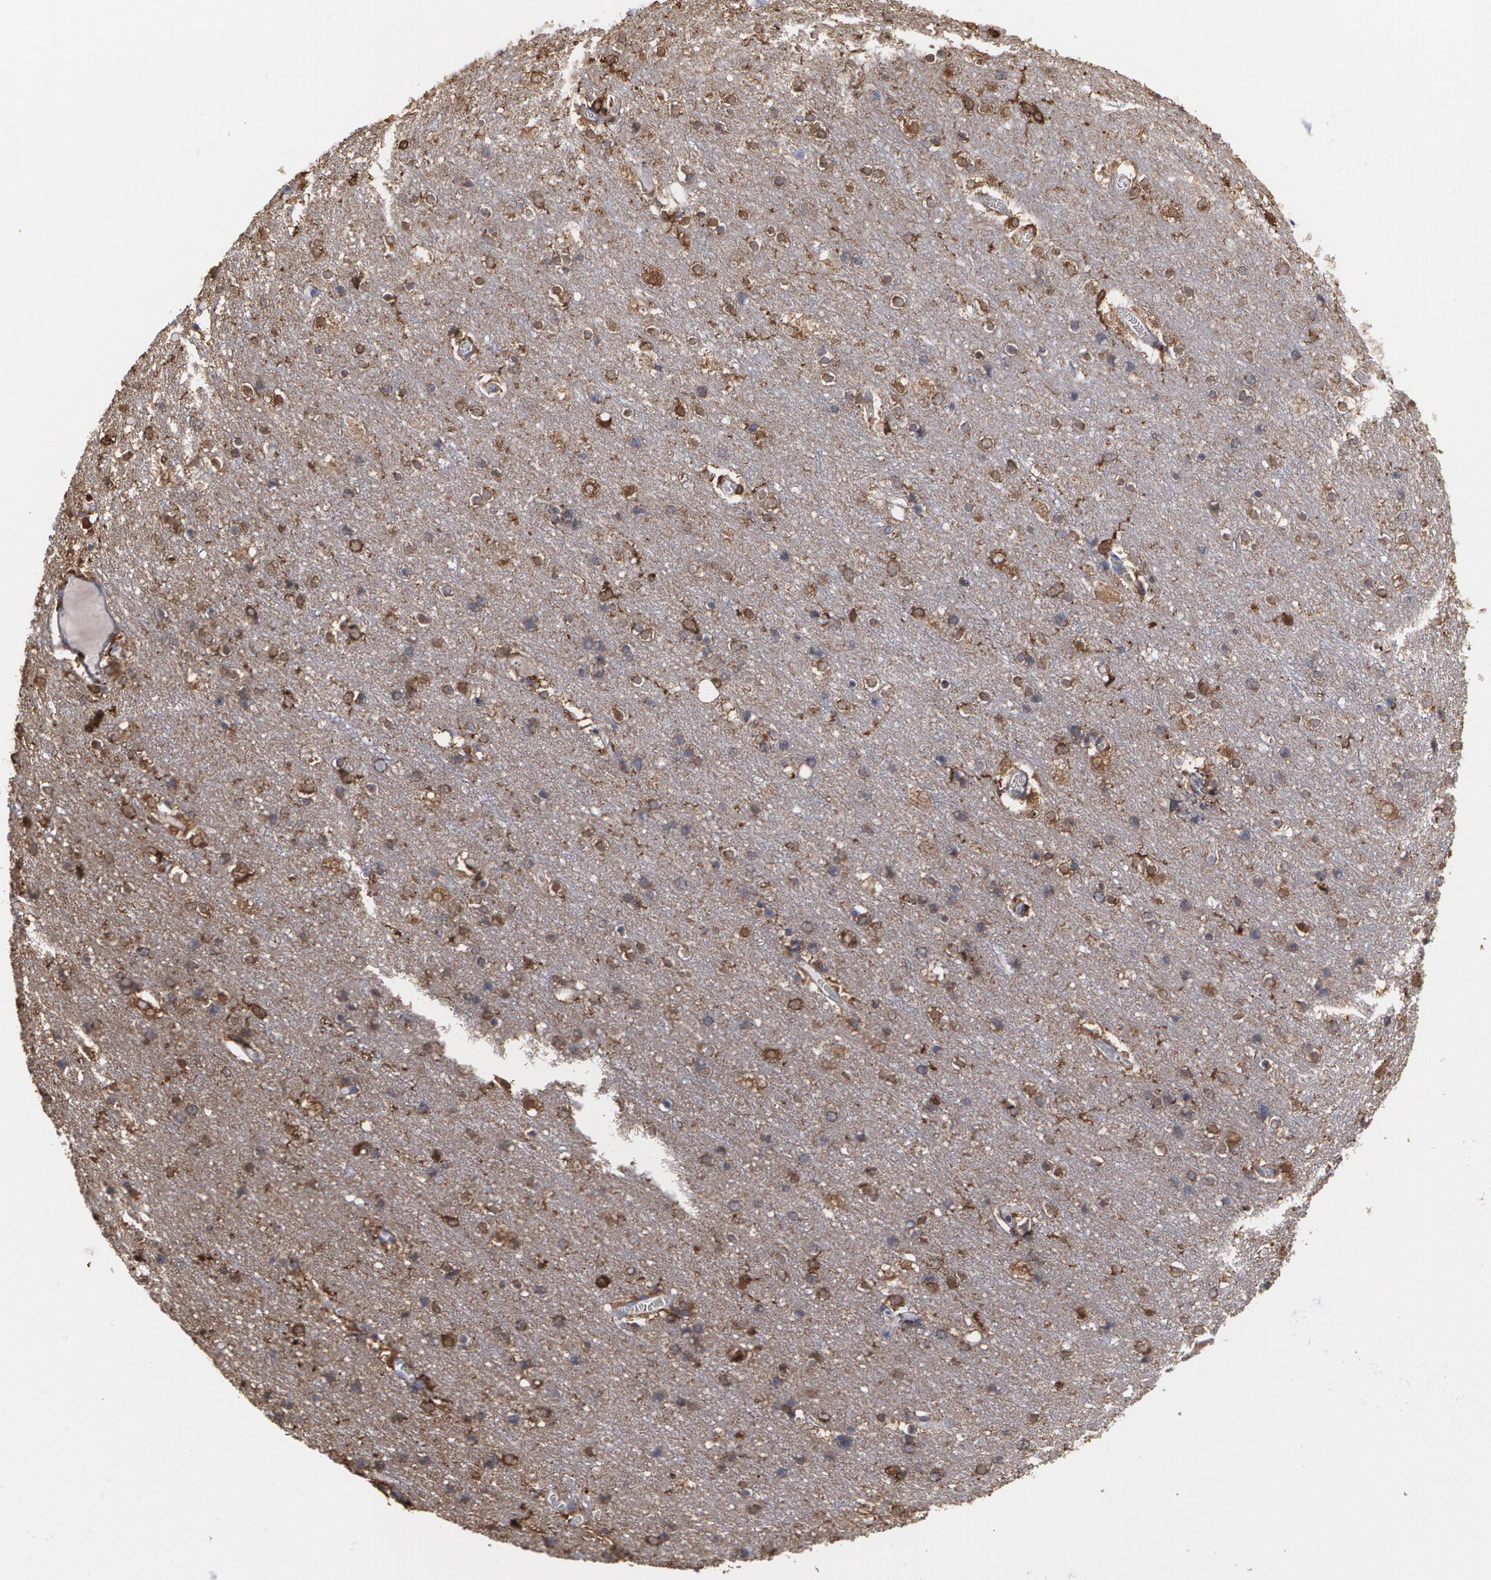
{"staining": {"intensity": "negative", "quantity": "none", "location": "none"}, "tissue": "cerebral cortex", "cell_type": "Endothelial cells", "image_type": "normal", "snomed": [{"axis": "morphology", "description": "Normal tissue, NOS"}, {"axis": "topography", "description": "Cerebral cortex"}], "caption": "This is a image of immunohistochemistry staining of normal cerebral cortex, which shows no expression in endothelial cells. The staining is performed using DAB brown chromogen with nuclei counter-stained in using hematoxylin.", "gene": "ODC1", "patient": {"sex": "female", "age": 54}}